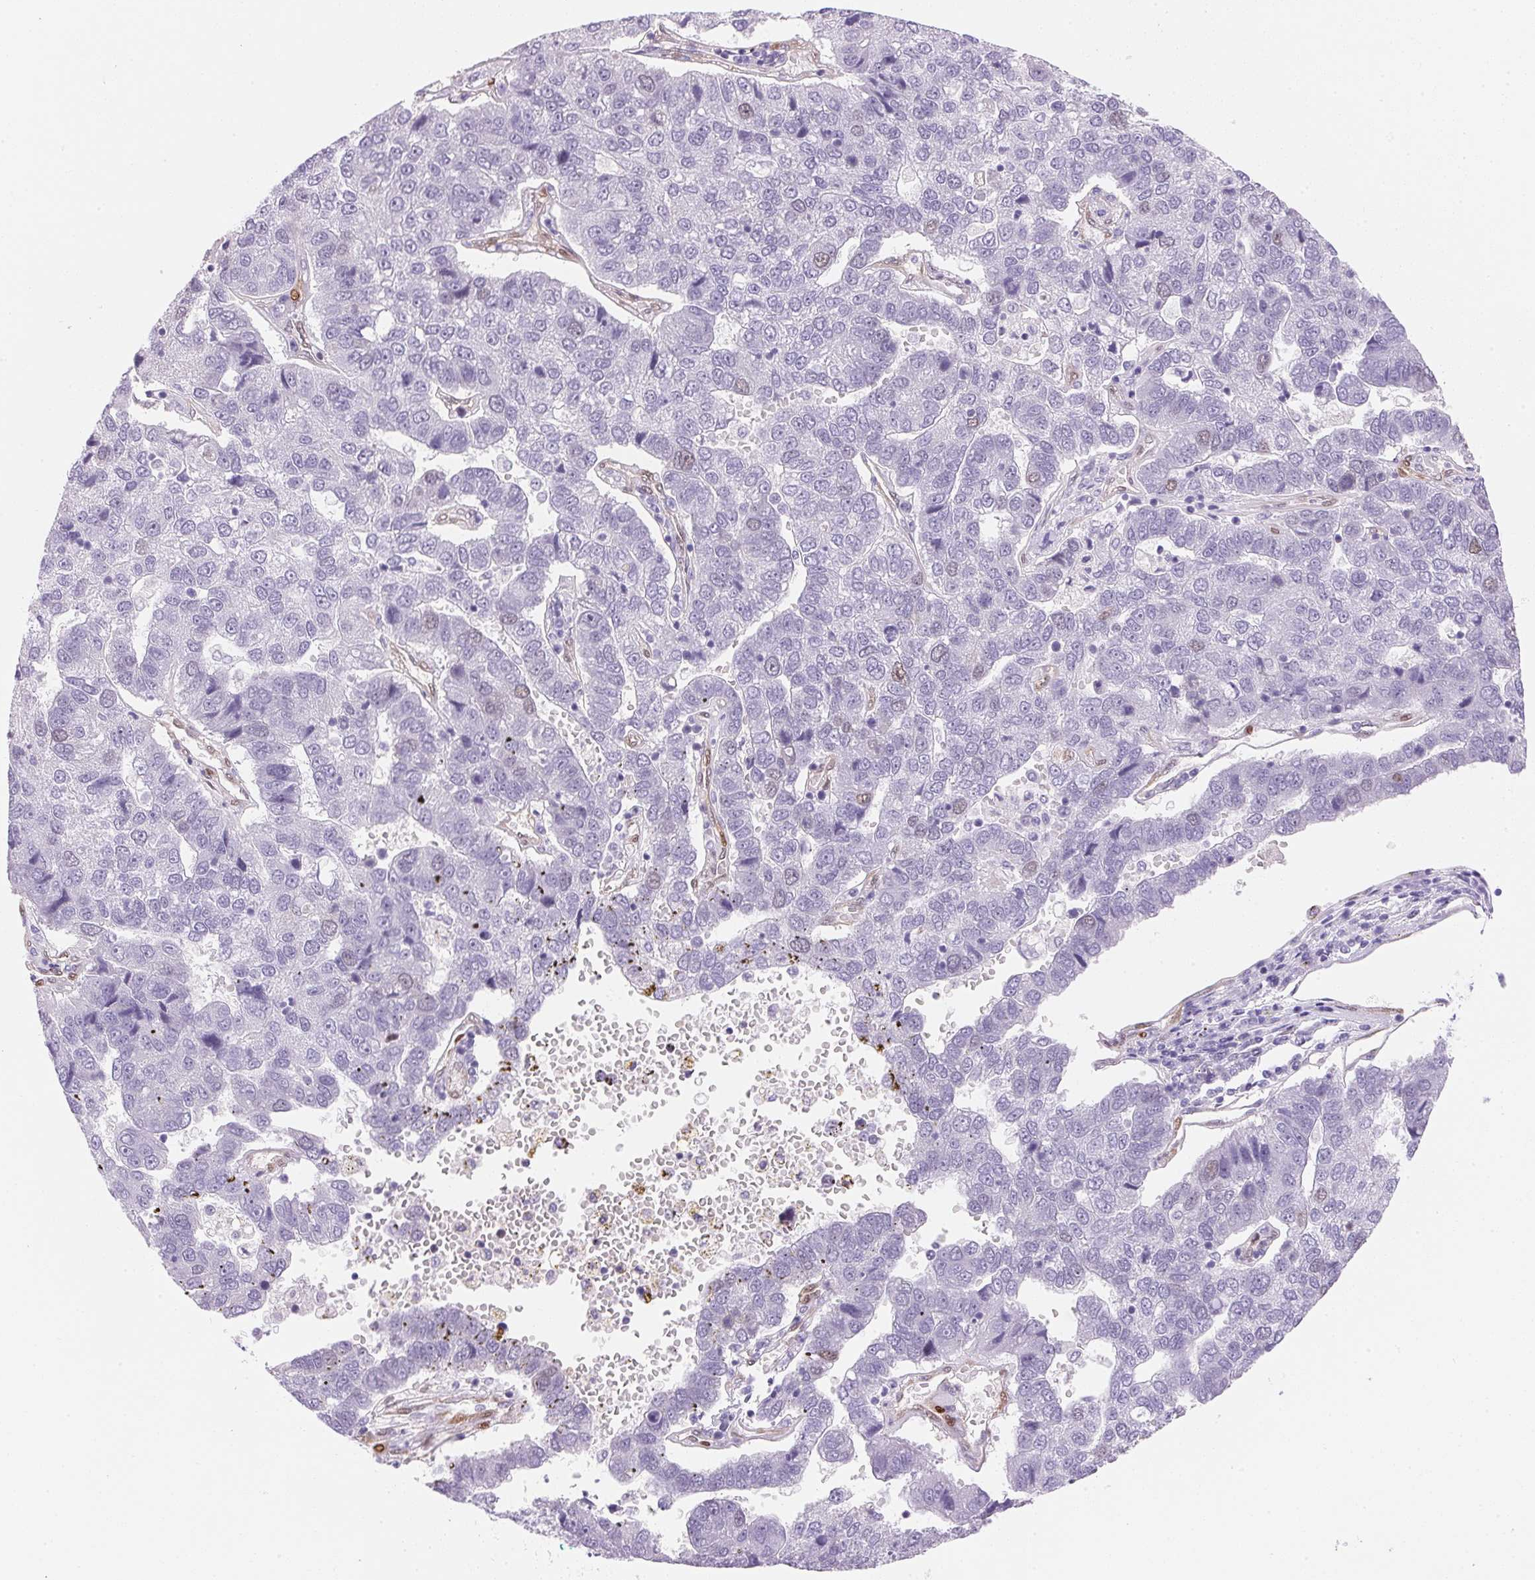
{"staining": {"intensity": "weak", "quantity": "<25%", "location": "nuclear"}, "tissue": "pancreatic cancer", "cell_type": "Tumor cells", "image_type": "cancer", "snomed": [{"axis": "morphology", "description": "Adenocarcinoma, NOS"}, {"axis": "topography", "description": "Pancreas"}], "caption": "Pancreatic adenocarcinoma stained for a protein using IHC exhibits no positivity tumor cells.", "gene": "SMTN", "patient": {"sex": "female", "age": 61}}